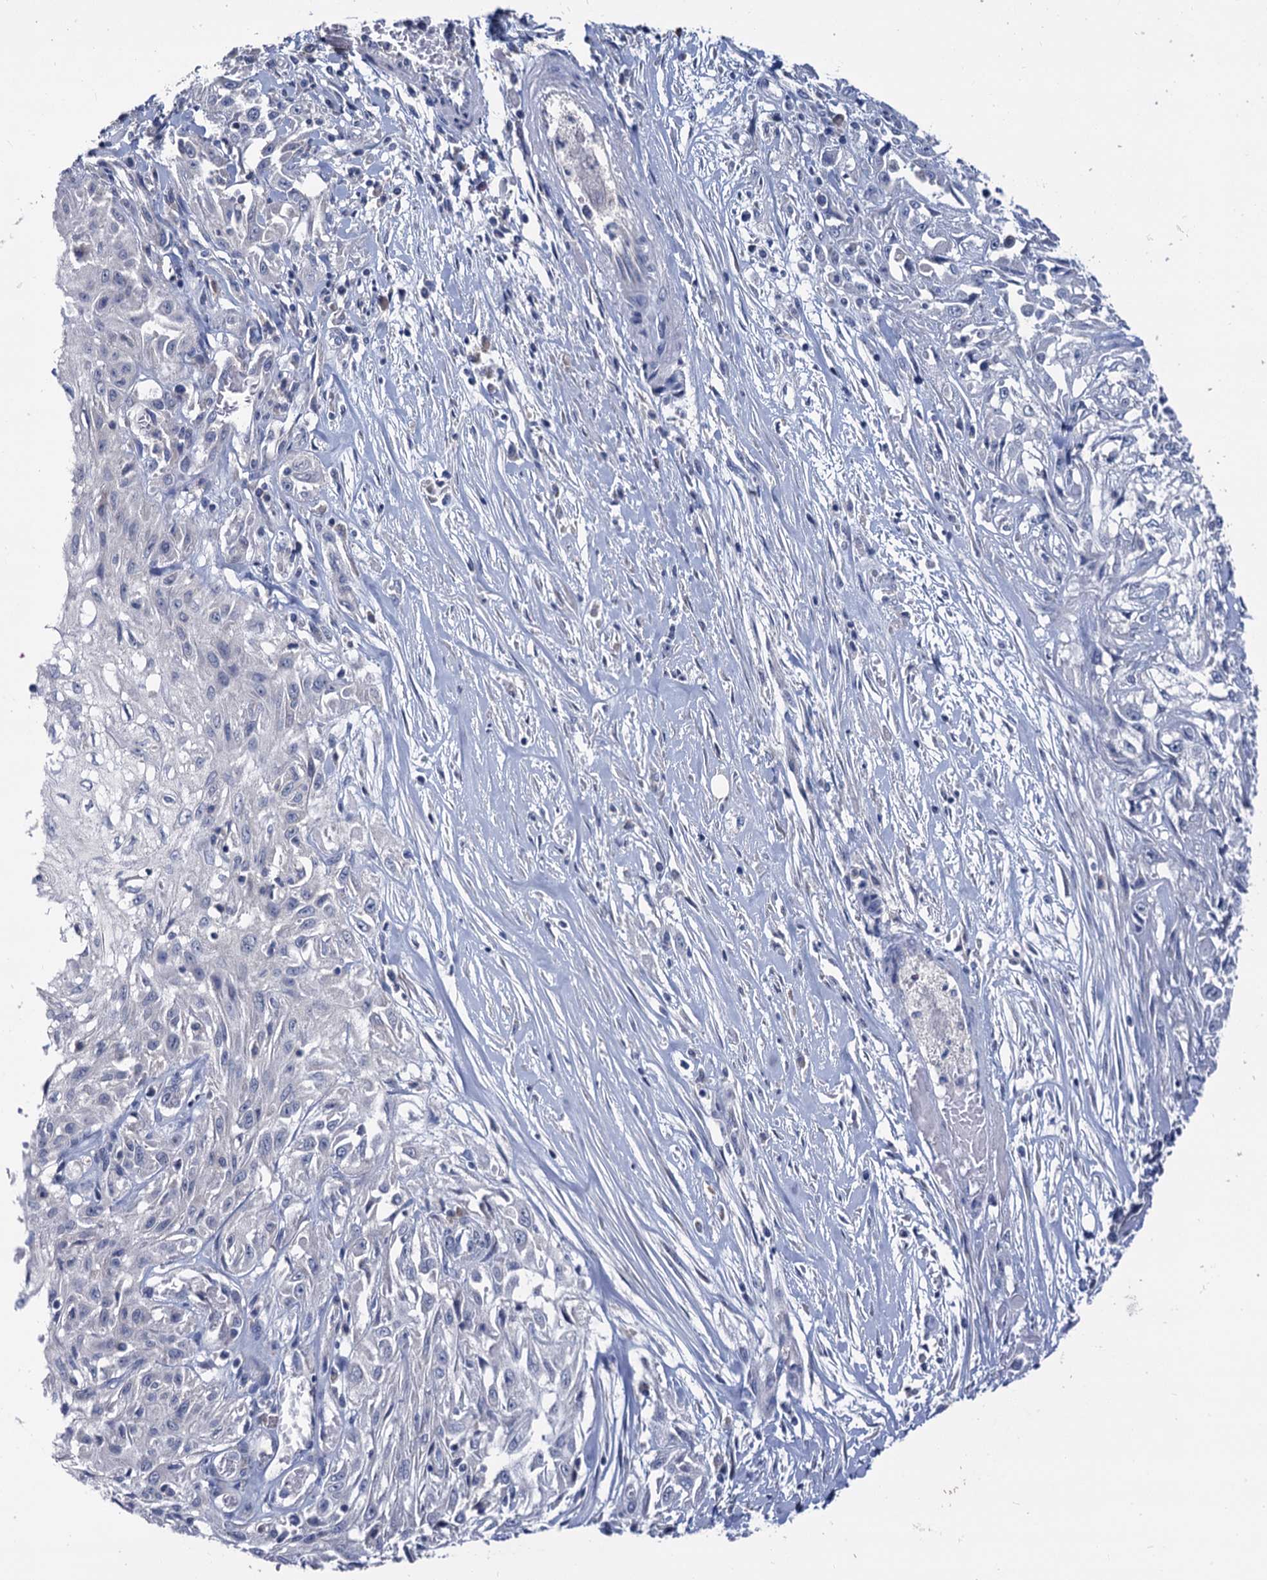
{"staining": {"intensity": "negative", "quantity": "none", "location": "none"}, "tissue": "skin cancer", "cell_type": "Tumor cells", "image_type": "cancer", "snomed": [{"axis": "morphology", "description": "Squamous cell carcinoma, NOS"}, {"axis": "morphology", "description": "Squamous cell carcinoma, metastatic, NOS"}, {"axis": "topography", "description": "Skin"}, {"axis": "topography", "description": "Lymph node"}], "caption": "Immunohistochemical staining of human skin cancer displays no significant positivity in tumor cells.", "gene": "ANKRD42", "patient": {"sex": "male", "age": 75}}